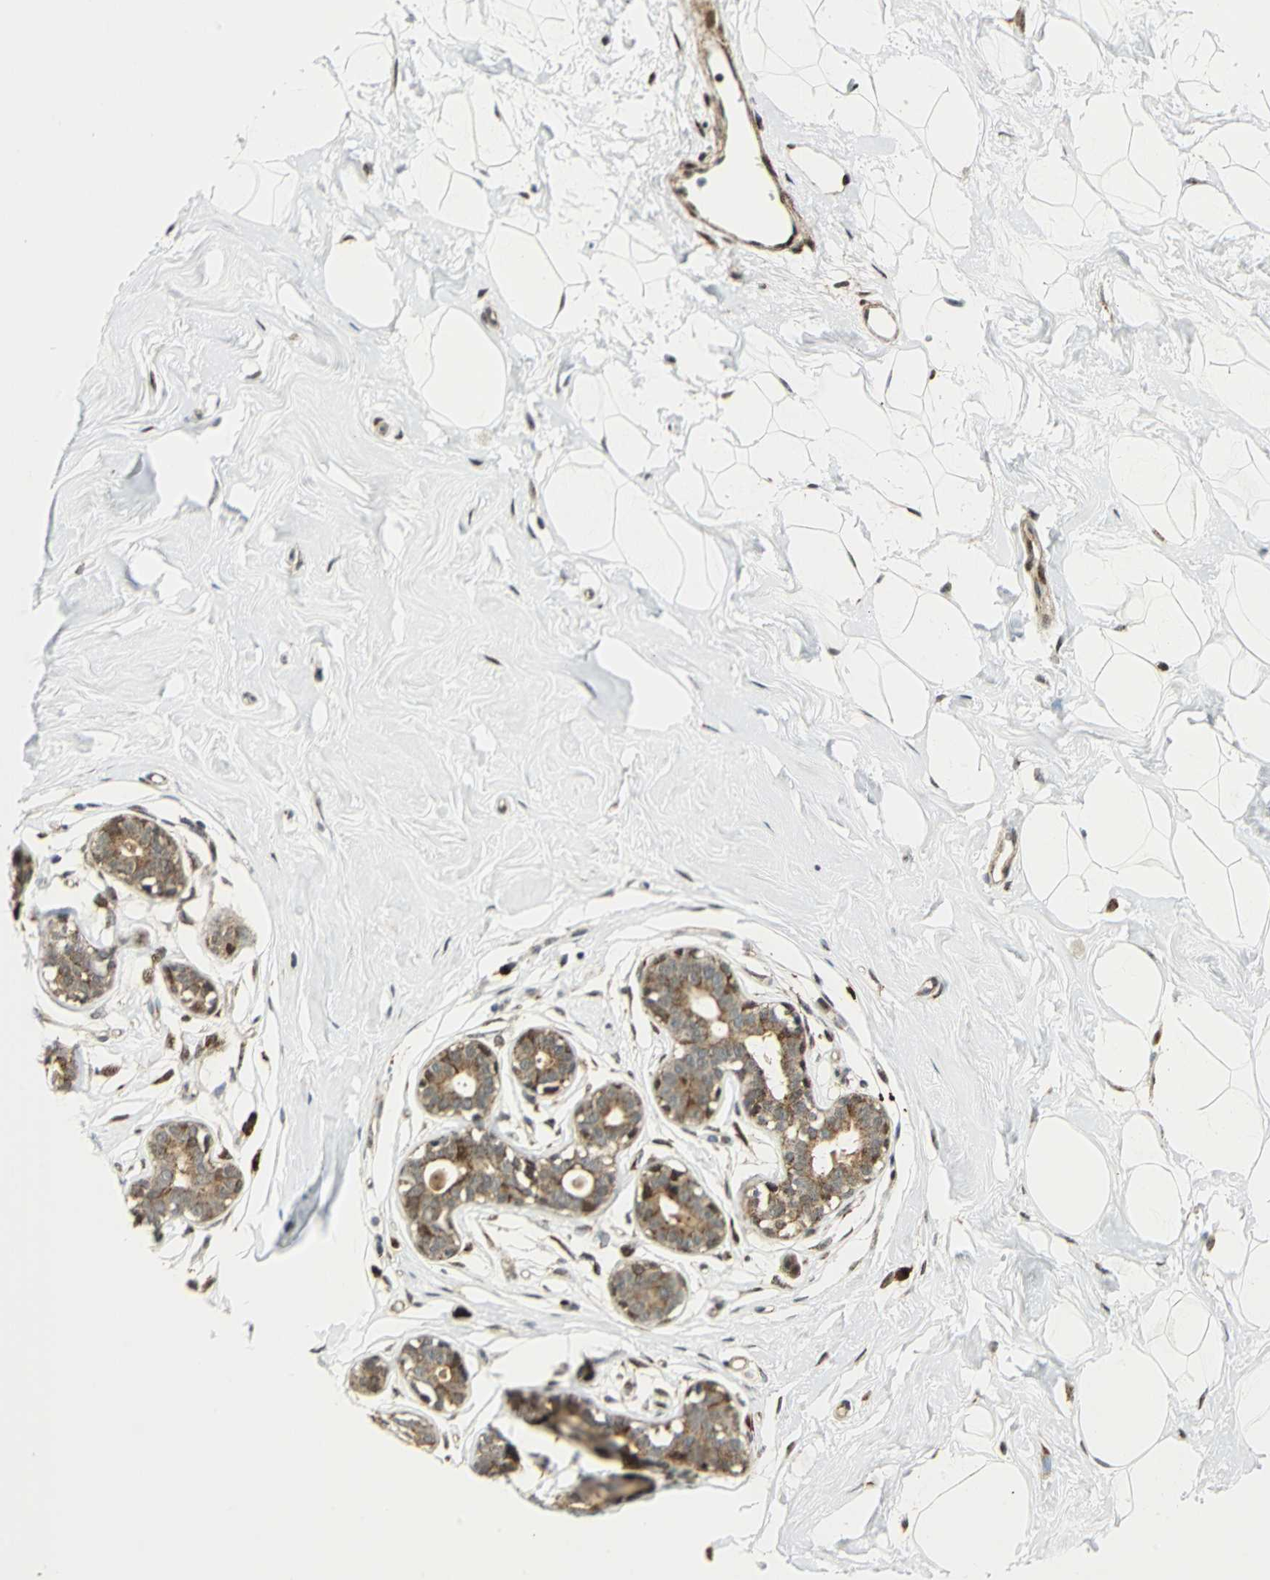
{"staining": {"intensity": "moderate", "quantity": "25%-75%", "location": "nuclear"}, "tissue": "breast", "cell_type": "Adipocytes", "image_type": "normal", "snomed": [{"axis": "morphology", "description": "Normal tissue, NOS"}, {"axis": "topography", "description": "Breast"}], "caption": "About 25%-75% of adipocytes in benign breast exhibit moderate nuclear protein staining as visualized by brown immunohistochemical staining.", "gene": "ATP6V1A", "patient": {"sex": "female", "age": 23}}